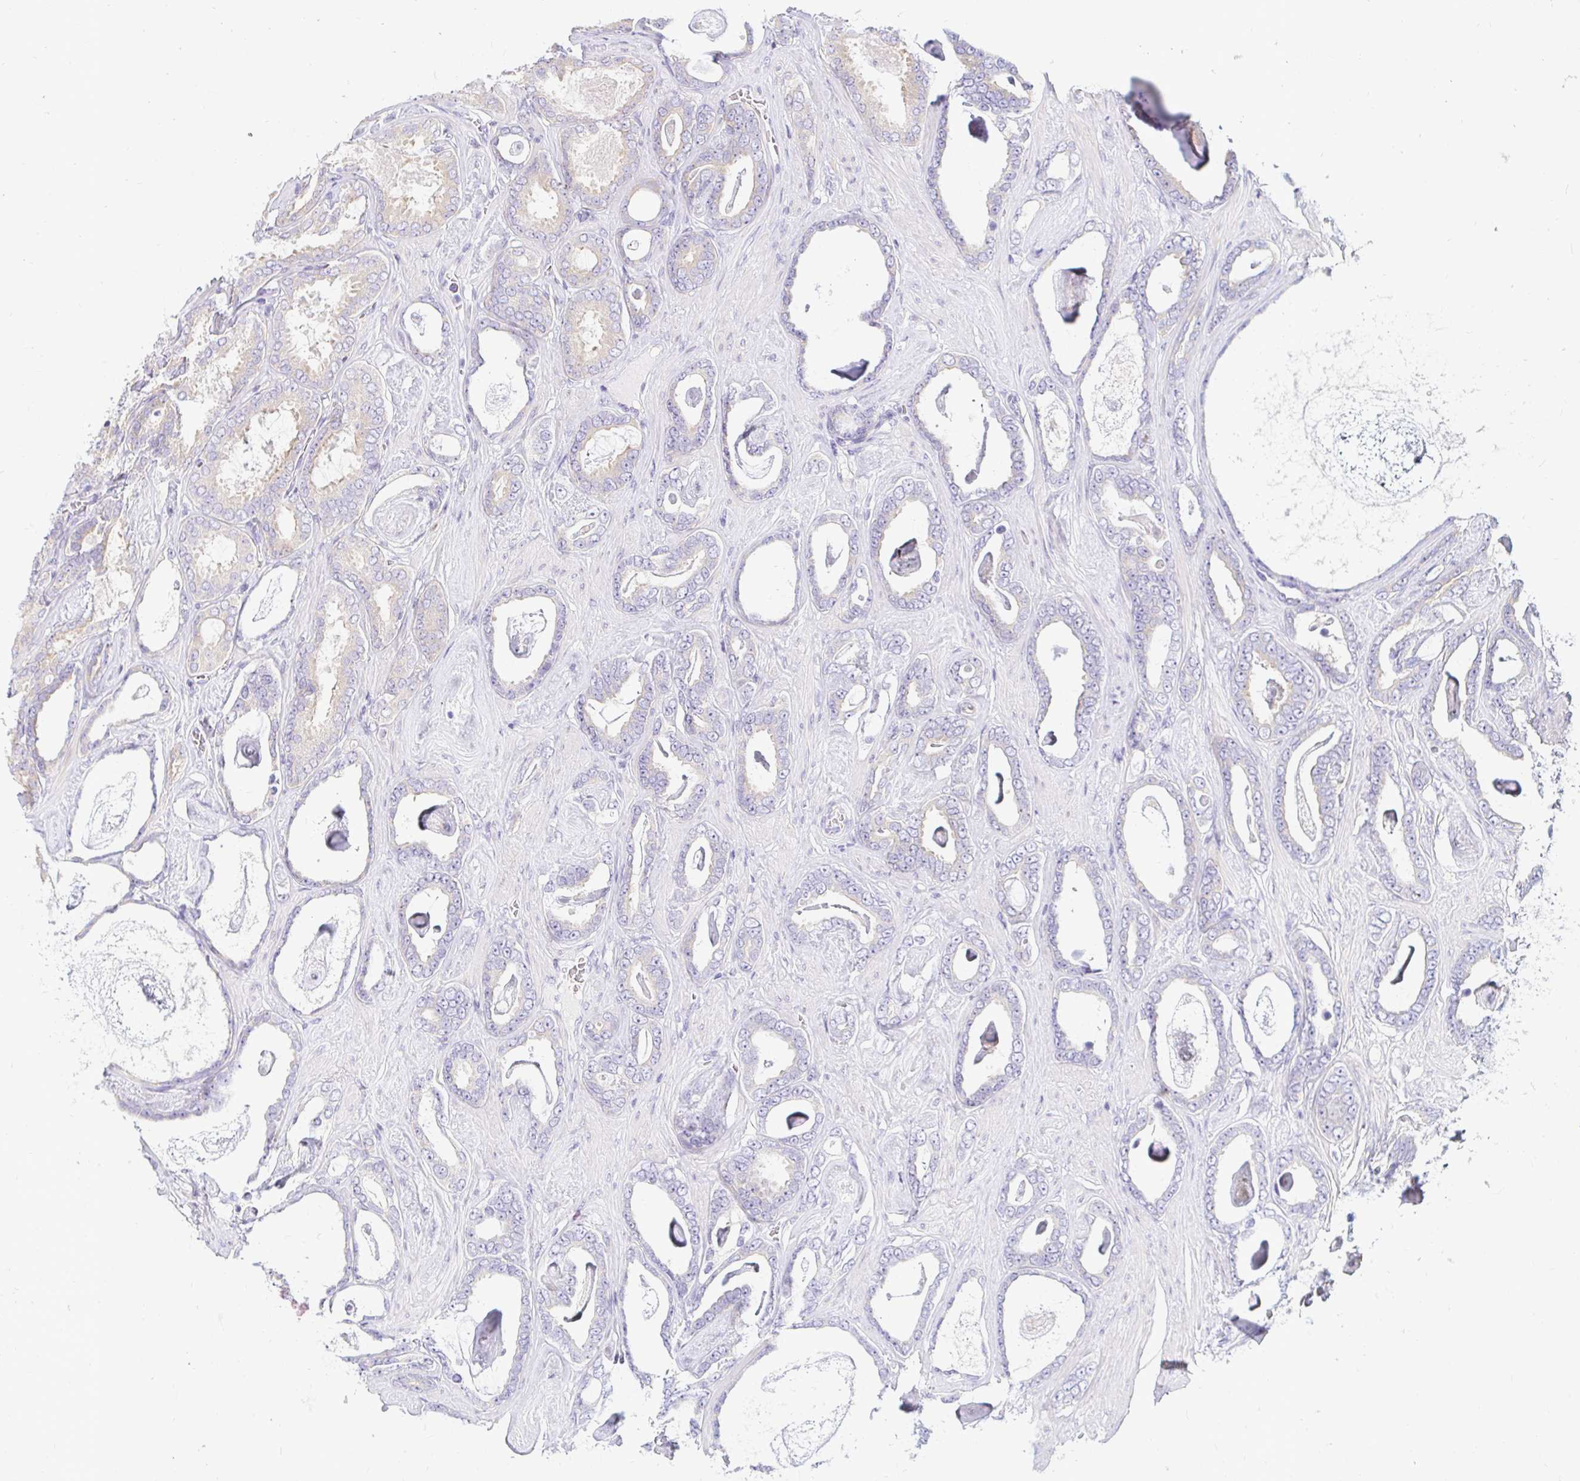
{"staining": {"intensity": "negative", "quantity": "none", "location": "none"}, "tissue": "prostate cancer", "cell_type": "Tumor cells", "image_type": "cancer", "snomed": [{"axis": "morphology", "description": "Adenocarcinoma, High grade"}, {"axis": "topography", "description": "Prostate"}], "caption": "Immunohistochemistry (IHC) of human prostate high-grade adenocarcinoma shows no expression in tumor cells. The staining is performed using DAB brown chromogen with nuclei counter-stained in using hematoxylin.", "gene": "CAPSL", "patient": {"sex": "male", "age": 63}}